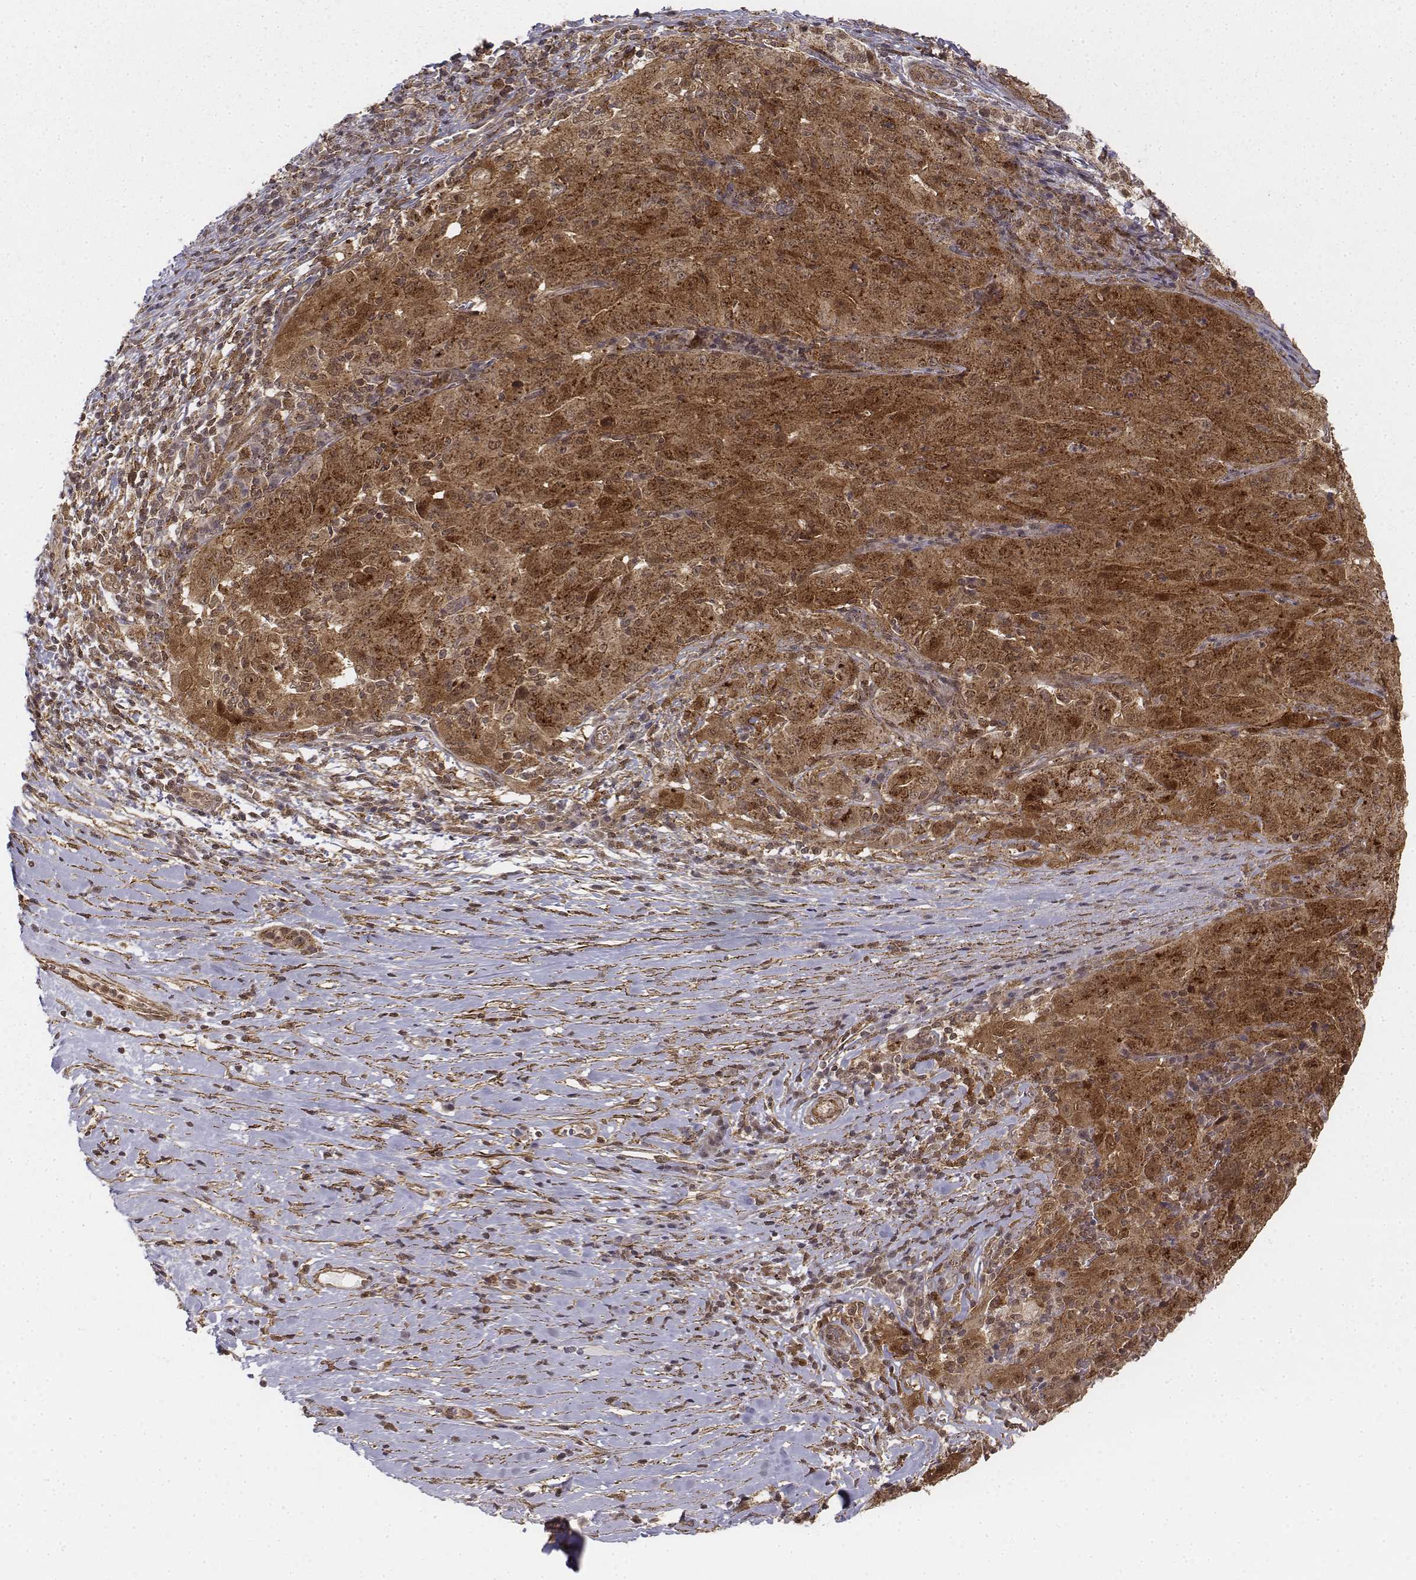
{"staining": {"intensity": "strong", "quantity": ">75%", "location": "cytoplasmic/membranous,nuclear"}, "tissue": "pancreatic cancer", "cell_type": "Tumor cells", "image_type": "cancer", "snomed": [{"axis": "morphology", "description": "Adenocarcinoma, NOS"}, {"axis": "topography", "description": "Pancreas"}], "caption": "Protein expression analysis of human pancreatic adenocarcinoma reveals strong cytoplasmic/membranous and nuclear expression in about >75% of tumor cells. The staining was performed using DAB (3,3'-diaminobenzidine), with brown indicating positive protein expression. Nuclei are stained blue with hematoxylin.", "gene": "ZFYVE19", "patient": {"sex": "male", "age": 63}}